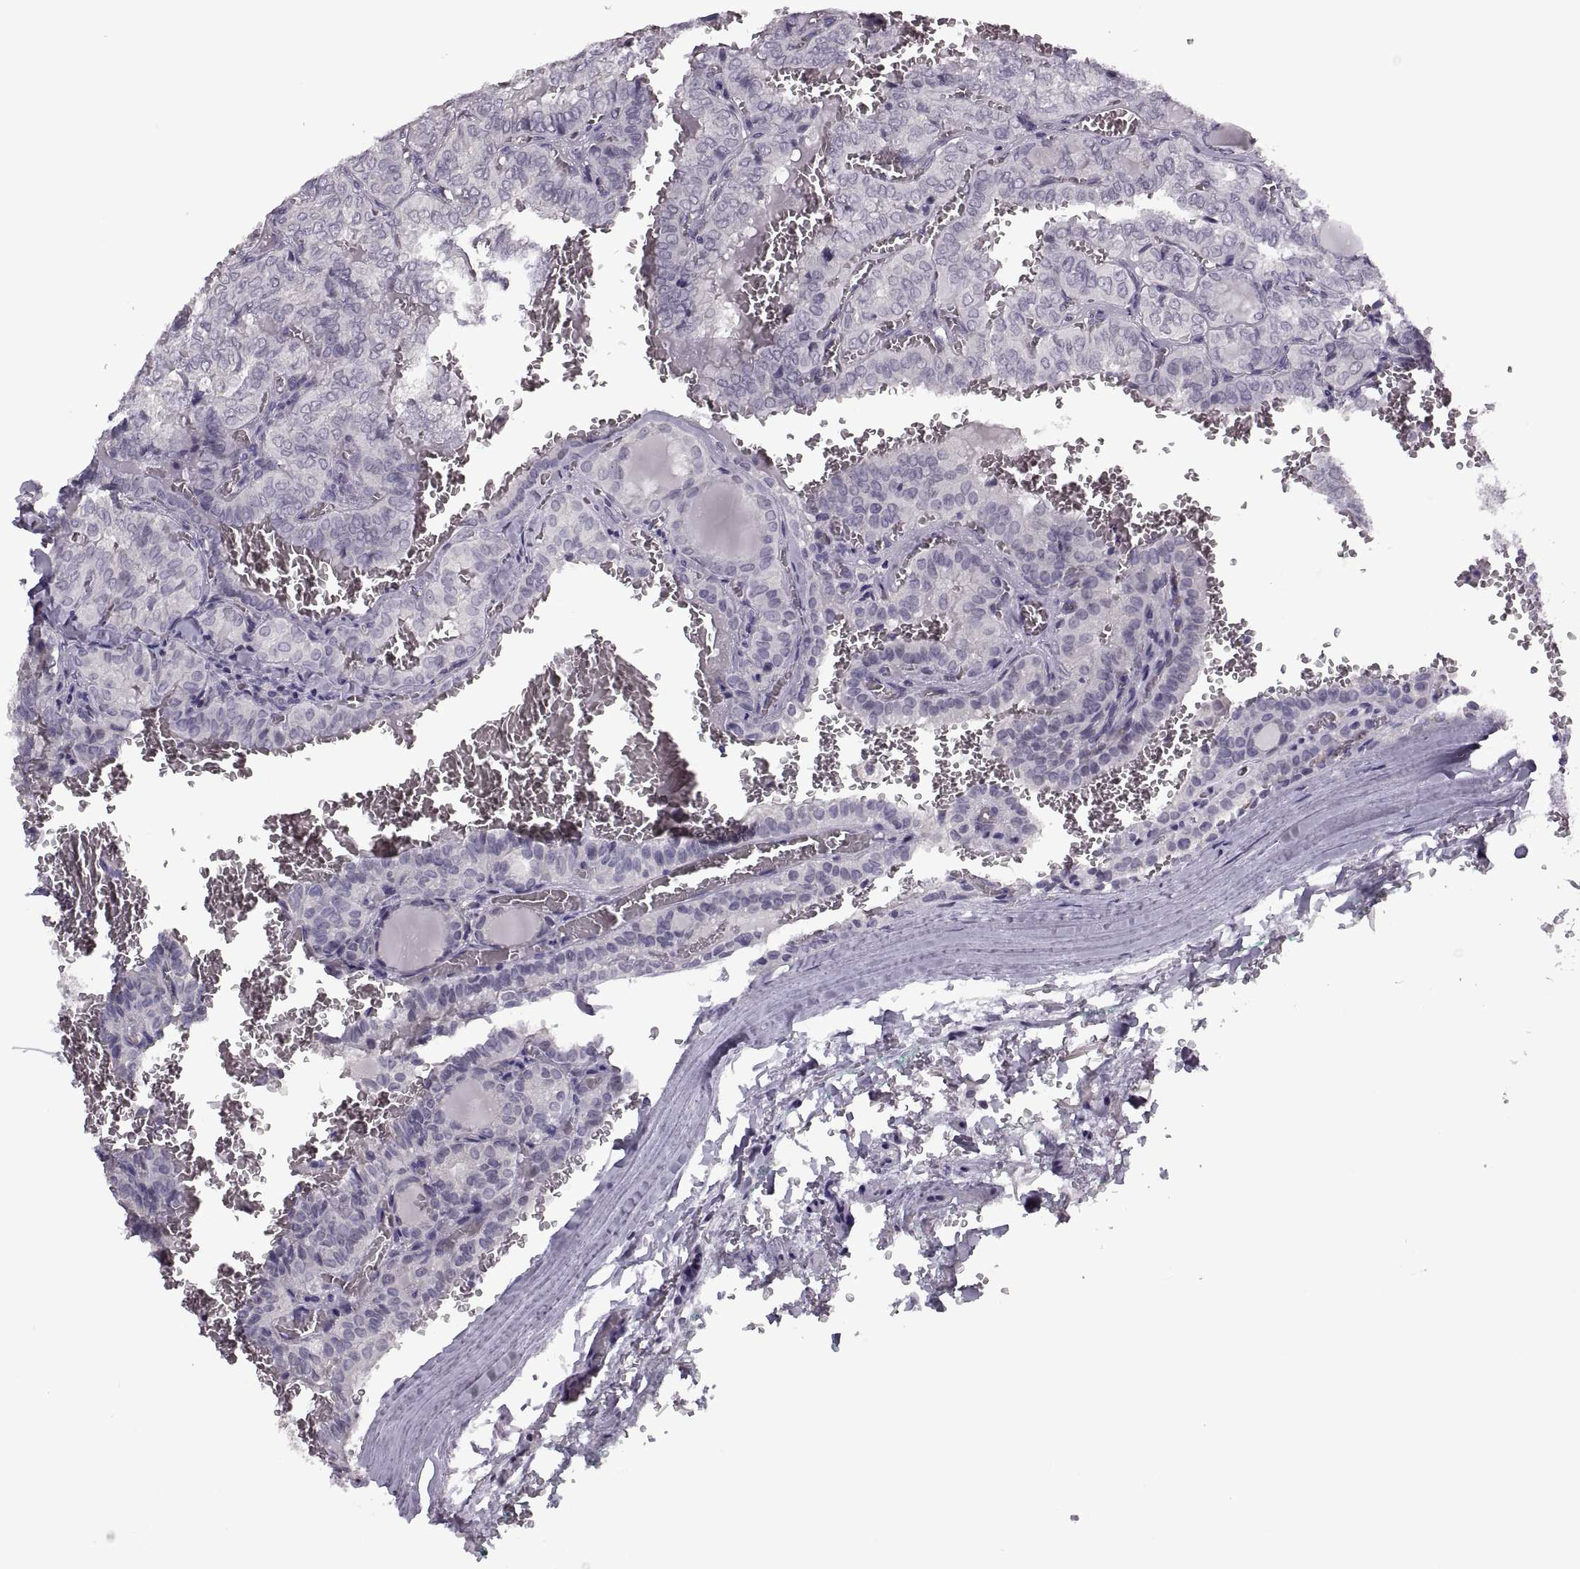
{"staining": {"intensity": "negative", "quantity": "none", "location": "none"}, "tissue": "thyroid cancer", "cell_type": "Tumor cells", "image_type": "cancer", "snomed": [{"axis": "morphology", "description": "Papillary adenocarcinoma, NOS"}, {"axis": "topography", "description": "Thyroid gland"}], "caption": "Papillary adenocarcinoma (thyroid) was stained to show a protein in brown. There is no significant staining in tumor cells.", "gene": "PAGE5", "patient": {"sex": "female", "age": 41}}